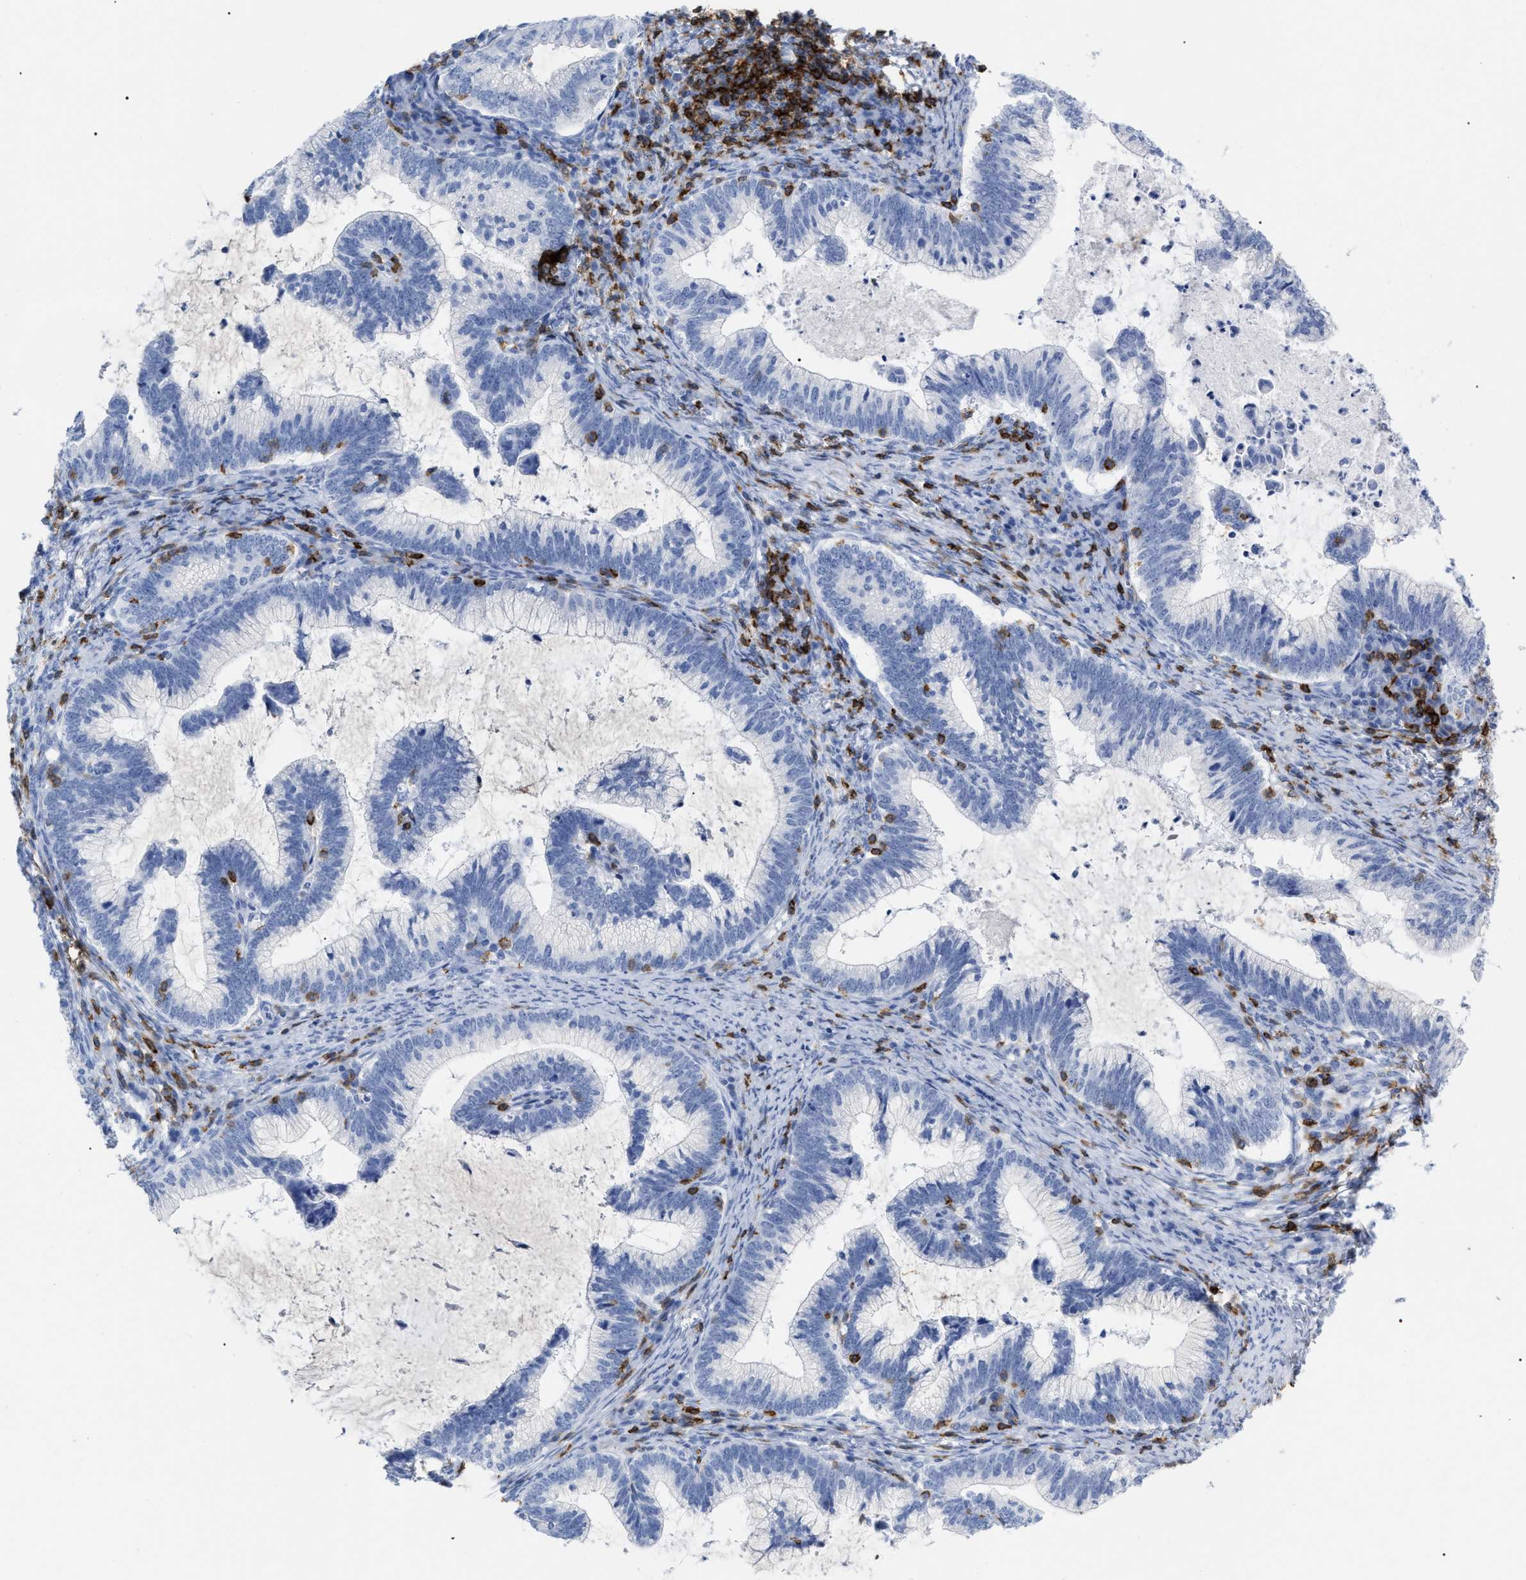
{"staining": {"intensity": "negative", "quantity": "none", "location": "none"}, "tissue": "cervical cancer", "cell_type": "Tumor cells", "image_type": "cancer", "snomed": [{"axis": "morphology", "description": "Adenocarcinoma, NOS"}, {"axis": "topography", "description": "Cervix"}], "caption": "A high-resolution photomicrograph shows IHC staining of cervical cancer, which reveals no significant staining in tumor cells.", "gene": "CD5", "patient": {"sex": "female", "age": 36}}